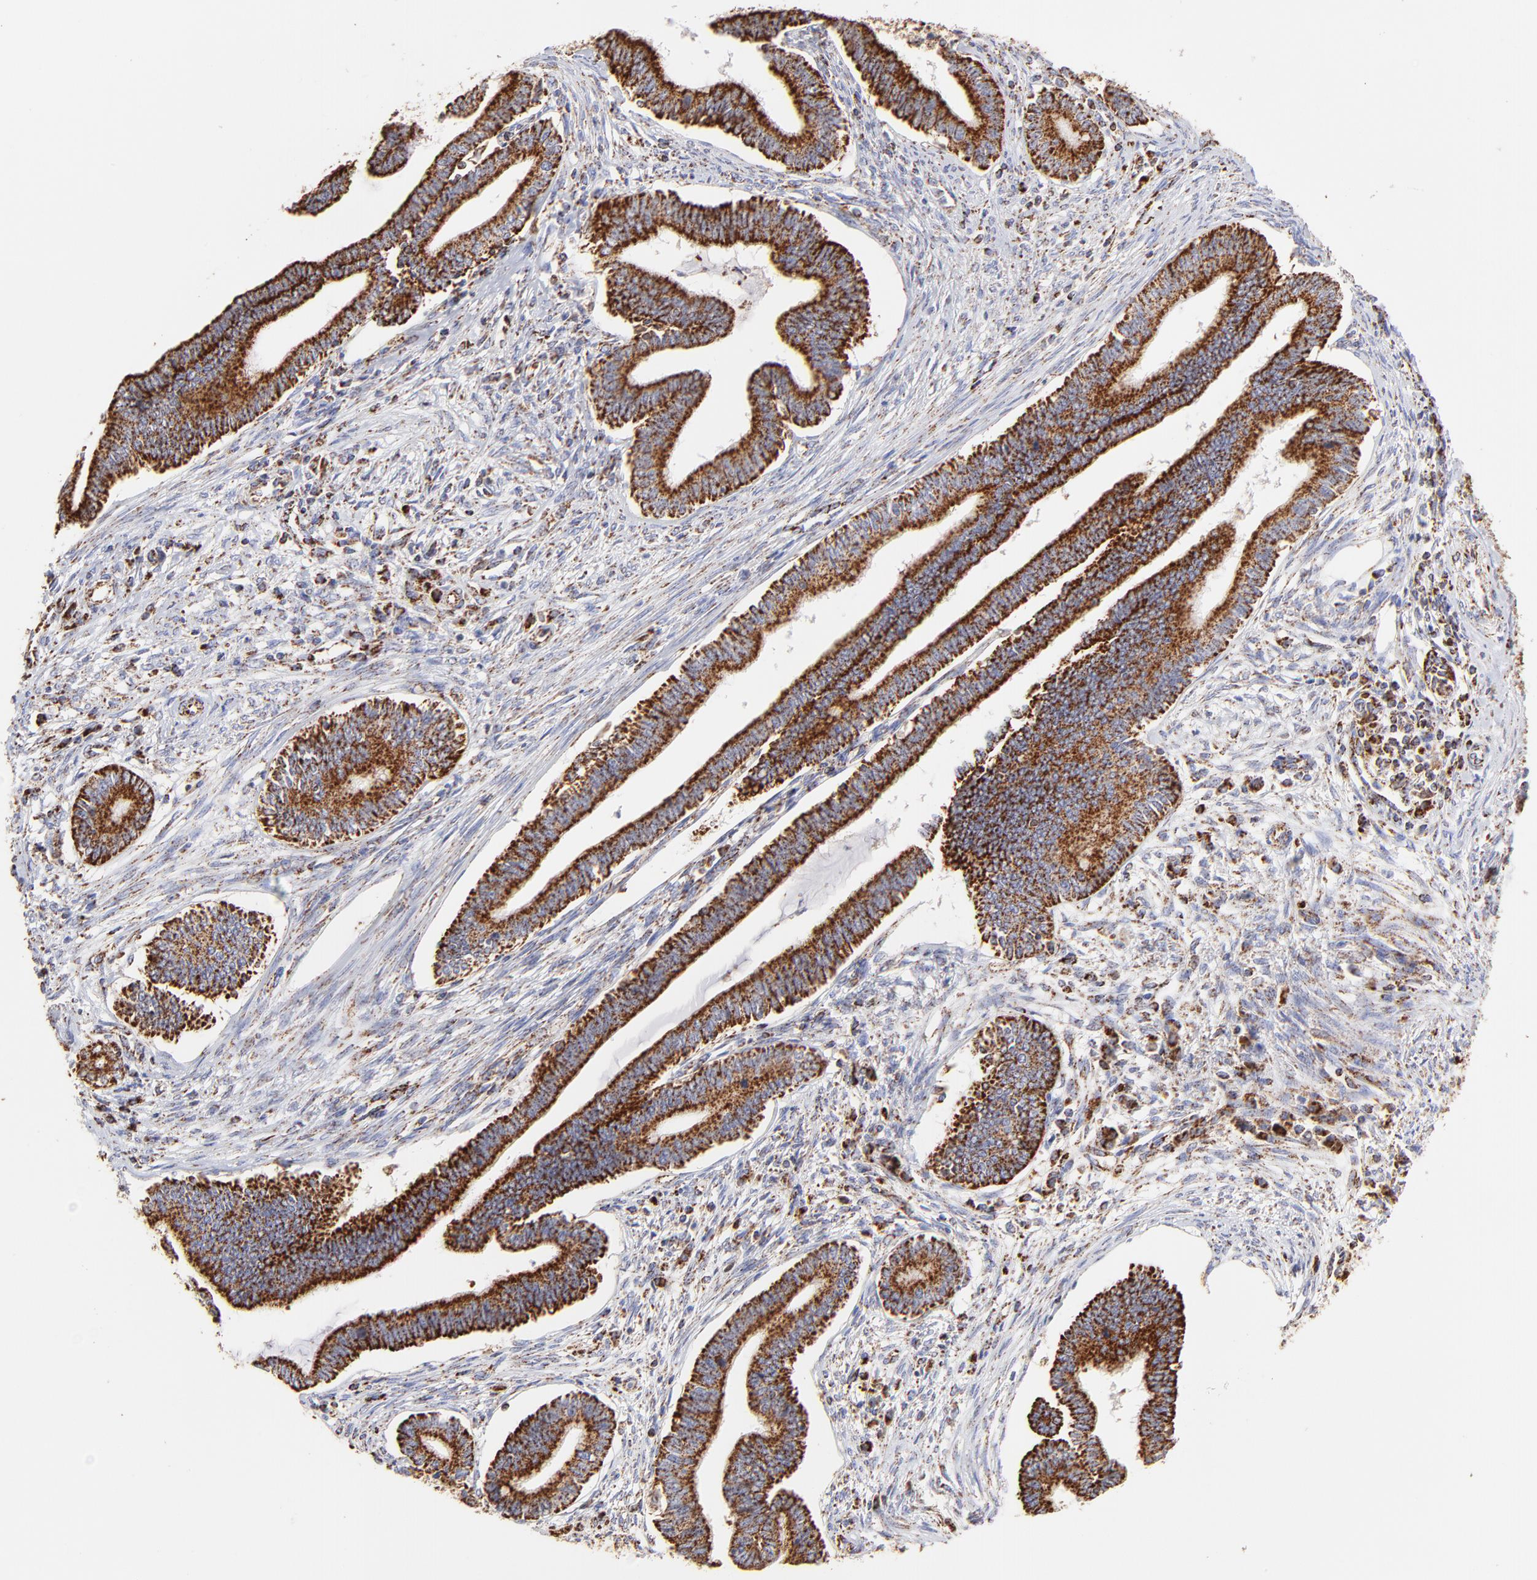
{"staining": {"intensity": "strong", "quantity": ">75%", "location": "cytoplasmic/membranous"}, "tissue": "cervical cancer", "cell_type": "Tumor cells", "image_type": "cancer", "snomed": [{"axis": "morphology", "description": "Adenocarcinoma, NOS"}, {"axis": "topography", "description": "Cervix"}], "caption": "Tumor cells show strong cytoplasmic/membranous staining in about >75% of cells in adenocarcinoma (cervical). (IHC, brightfield microscopy, high magnification).", "gene": "ECH1", "patient": {"sex": "female", "age": 36}}